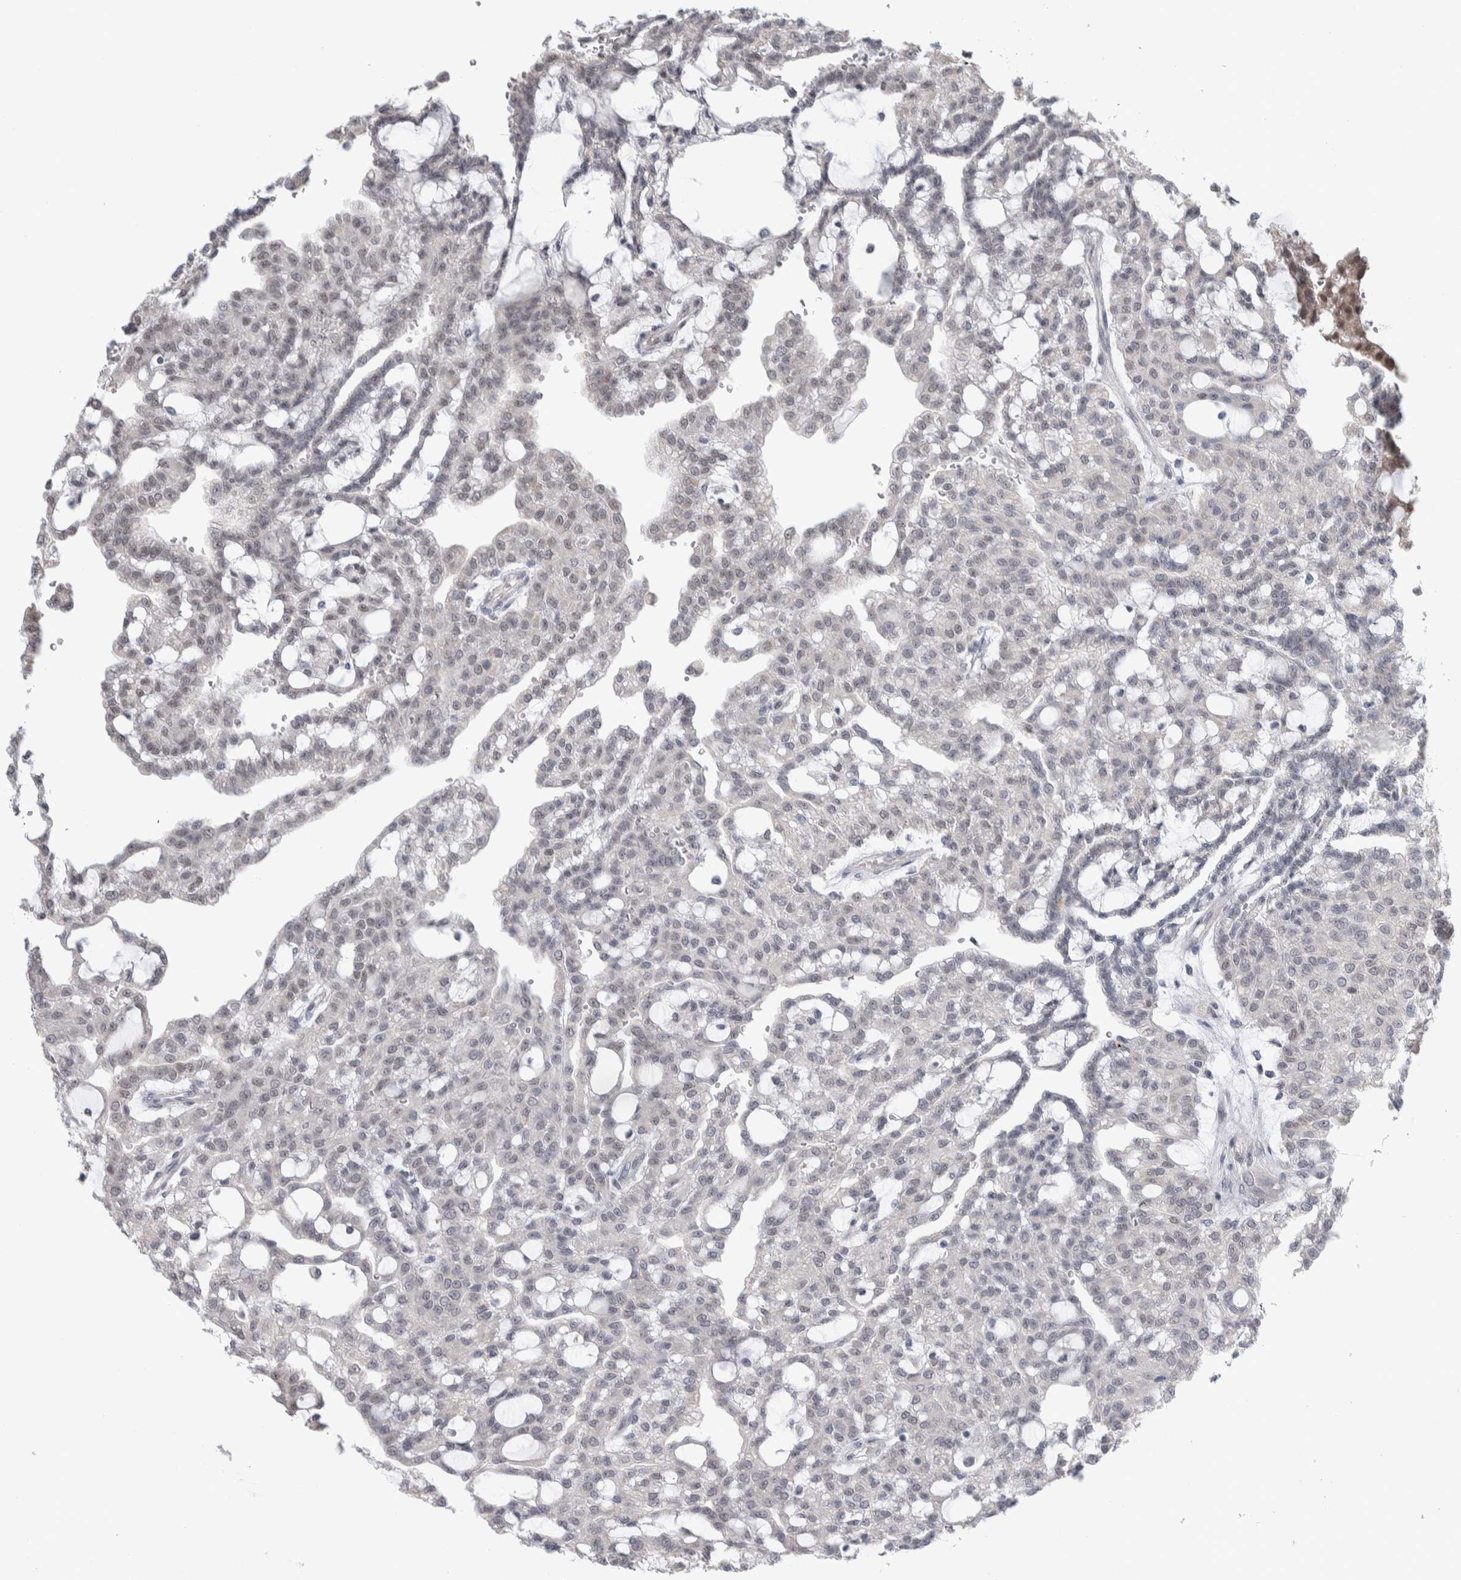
{"staining": {"intensity": "negative", "quantity": "none", "location": "none"}, "tissue": "renal cancer", "cell_type": "Tumor cells", "image_type": "cancer", "snomed": [{"axis": "morphology", "description": "Adenocarcinoma, NOS"}, {"axis": "topography", "description": "Kidney"}], "caption": "DAB (3,3'-diaminobenzidine) immunohistochemical staining of renal cancer (adenocarcinoma) demonstrates no significant positivity in tumor cells.", "gene": "TAX1BP1", "patient": {"sex": "male", "age": 63}}